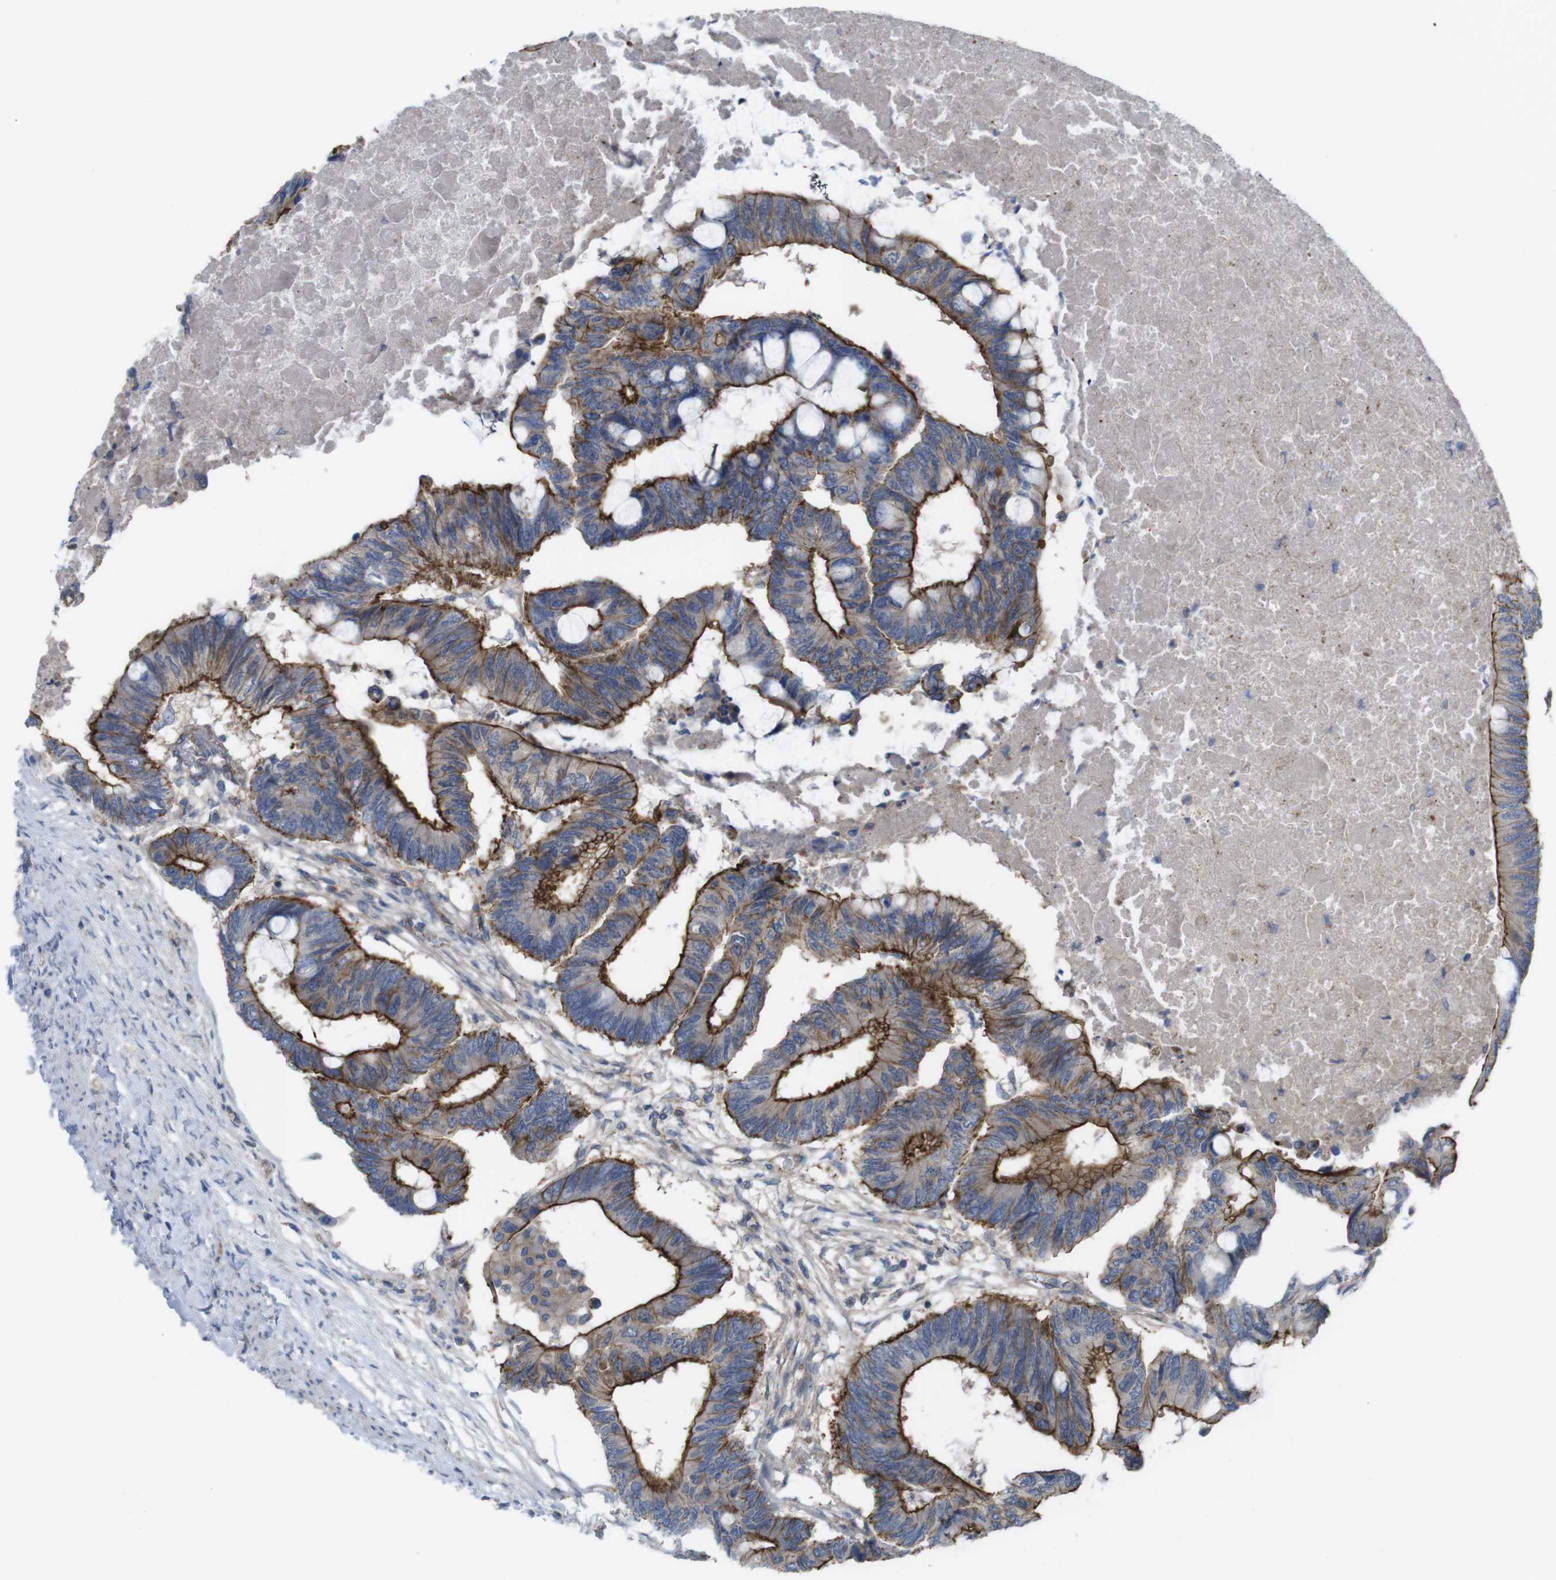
{"staining": {"intensity": "strong", "quantity": ">75%", "location": "cytoplasmic/membranous"}, "tissue": "colorectal cancer", "cell_type": "Tumor cells", "image_type": "cancer", "snomed": [{"axis": "morphology", "description": "Normal tissue, NOS"}, {"axis": "morphology", "description": "Adenocarcinoma, NOS"}, {"axis": "topography", "description": "Rectum"}, {"axis": "topography", "description": "Peripheral nerve tissue"}], "caption": "Colorectal cancer (adenocarcinoma) tissue exhibits strong cytoplasmic/membranous staining in approximately >75% of tumor cells", "gene": "PREX2", "patient": {"sex": "male", "age": 92}}